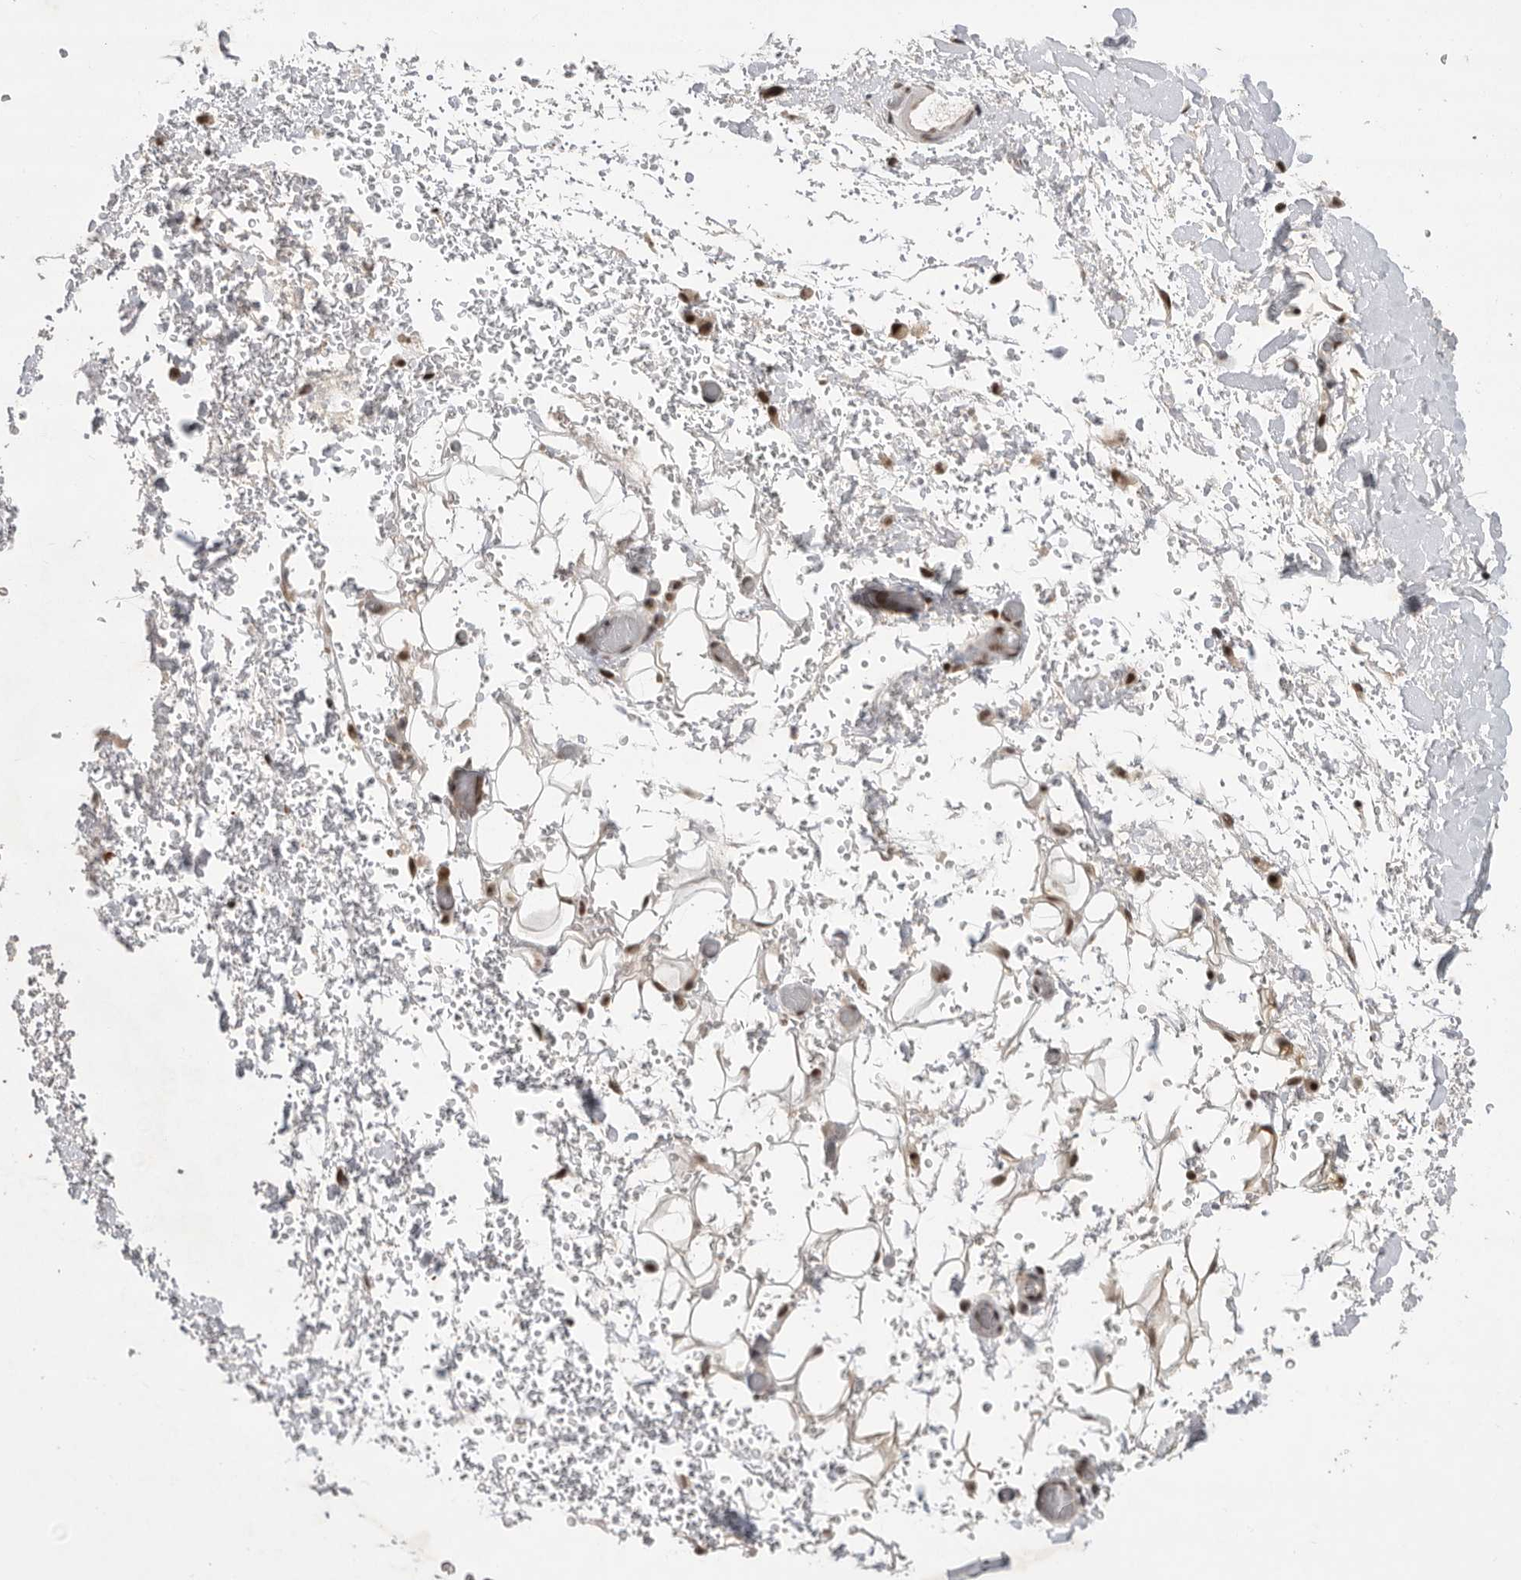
{"staining": {"intensity": "moderate", "quantity": "25%-75%", "location": "cytoplasmic/membranous,nuclear"}, "tissue": "adipose tissue", "cell_type": "Adipocytes", "image_type": "normal", "snomed": [{"axis": "morphology", "description": "Normal tissue, NOS"}, {"axis": "morphology", "description": "Adenocarcinoma, NOS"}, {"axis": "topography", "description": "Esophagus"}], "caption": "Adipose tissue was stained to show a protein in brown. There is medium levels of moderate cytoplasmic/membranous,nuclear expression in approximately 25%-75% of adipocytes. The staining was performed using DAB (3,3'-diaminobenzidine) to visualize the protein expression in brown, while the nuclei were stained in blue with hematoxylin (Magnification: 20x).", "gene": "ZNF830", "patient": {"sex": "male", "age": 62}}